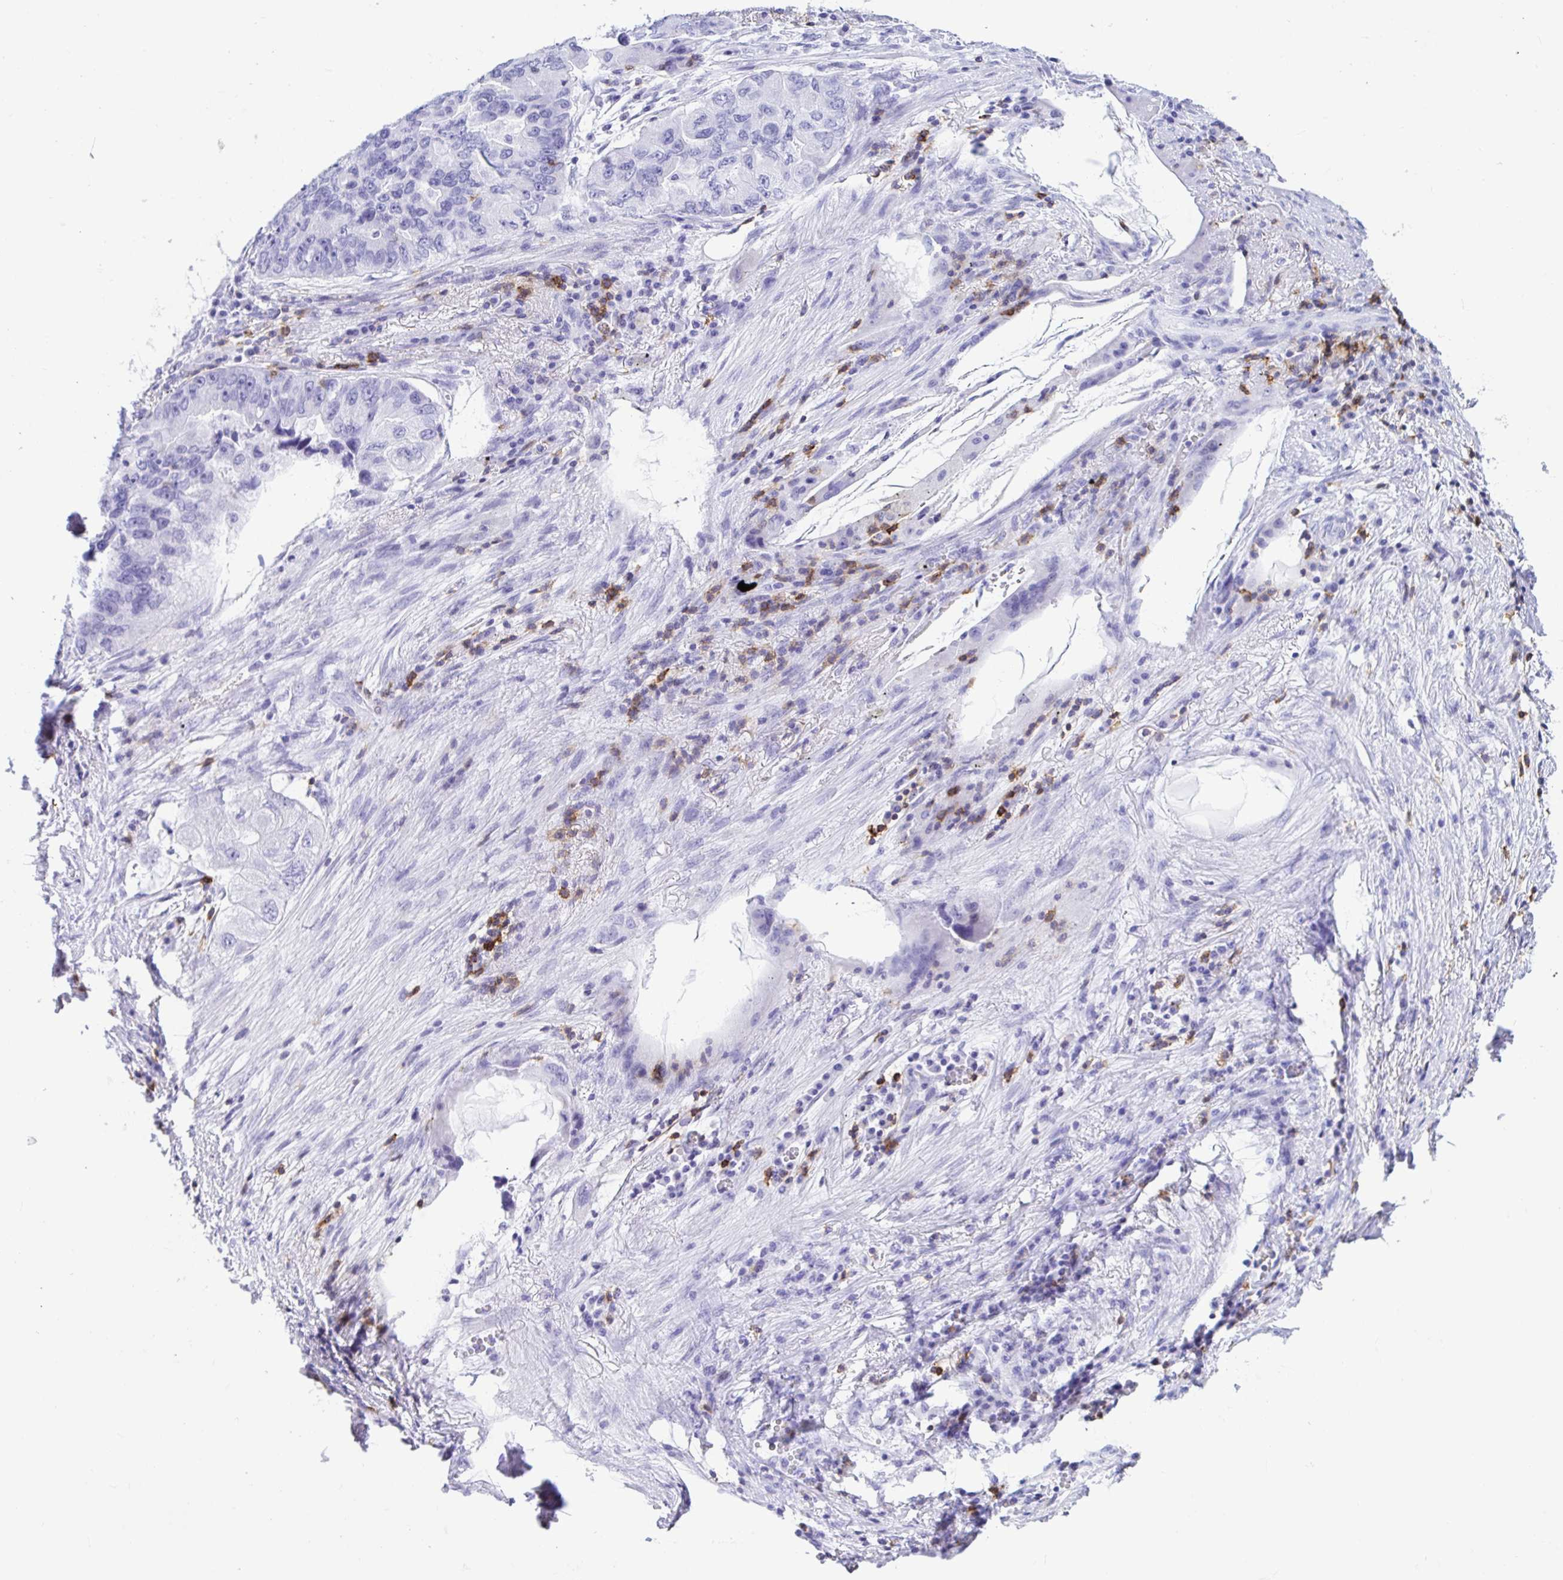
{"staining": {"intensity": "negative", "quantity": "none", "location": "none"}, "tissue": "lung cancer", "cell_type": "Tumor cells", "image_type": "cancer", "snomed": [{"axis": "morphology", "description": "Adenocarcinoma, NOS"}, {"axis": "morphology", "description": "Adenocarcinoma, metastatic, NOS"}, {"axis": "topography", "description": "Lymph node"}, {"axis": "topography", "description": "Lung"}], "caption": "DAB (3,3'-diaminobenzidine) immunohistochemical staining of metastatic adenocarcinoma (lung) reveals no significant positivity in tumor cells.", "gene": "CD5", "patient": {"sex": "female", "age": 54}}